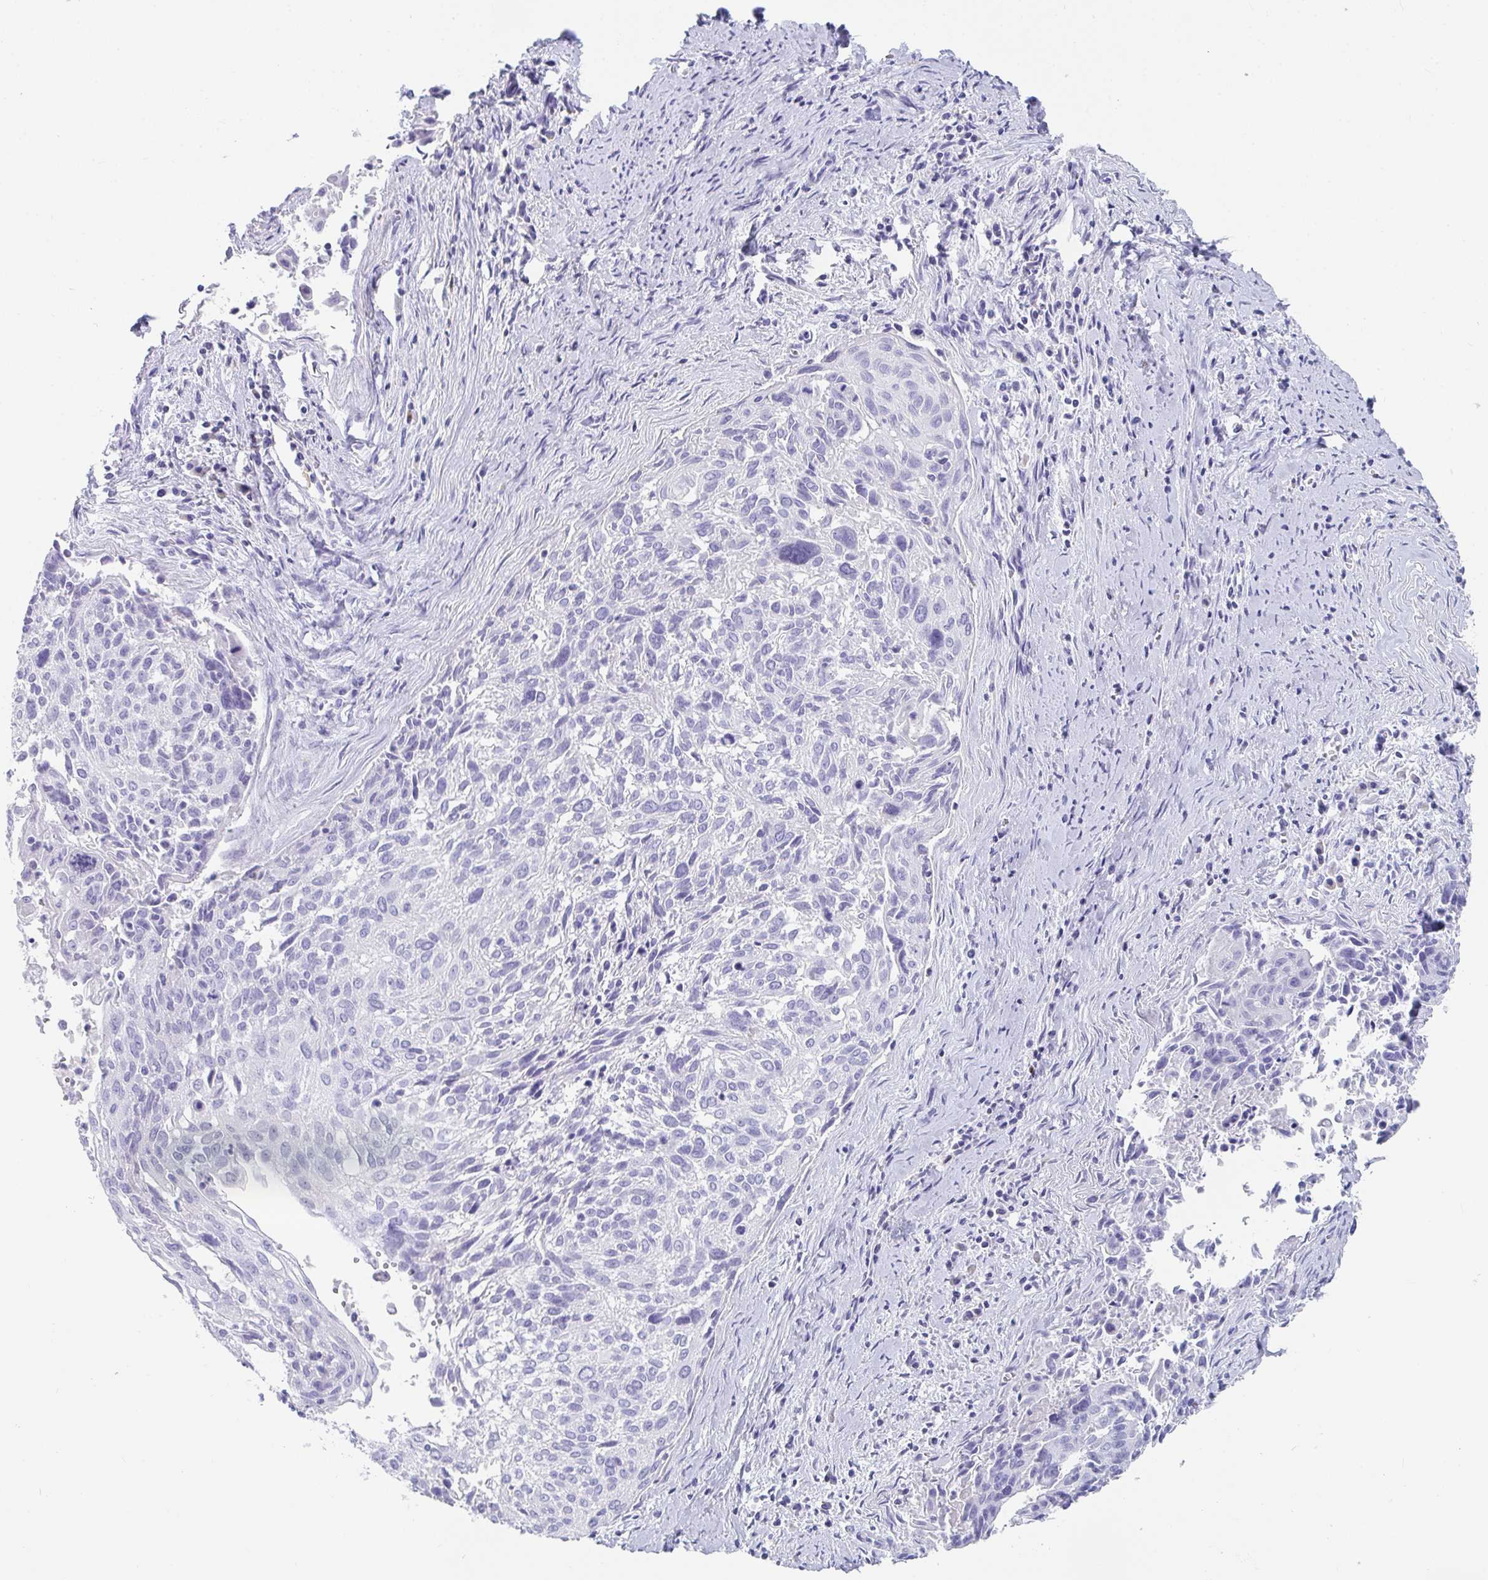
{"staining": {"intensity": "negative", "quantity": "none", "location": "none"}, "tissue": "cervical cancer", "cell_type": "Tumor cells", "image_type": "cancer", "snomed": [{"axis": "morphology", "description": "Squamous cell carcinoma, NOS"}, {"axis": "topography", "description": "Cervix"}], "caption": "Immunohistochemistry (IHC) of human cervical cancer exhibits no staining in tumor cells.", "gene": "PLA2G1B", "patient": {"sex": "female", "age": 55}}